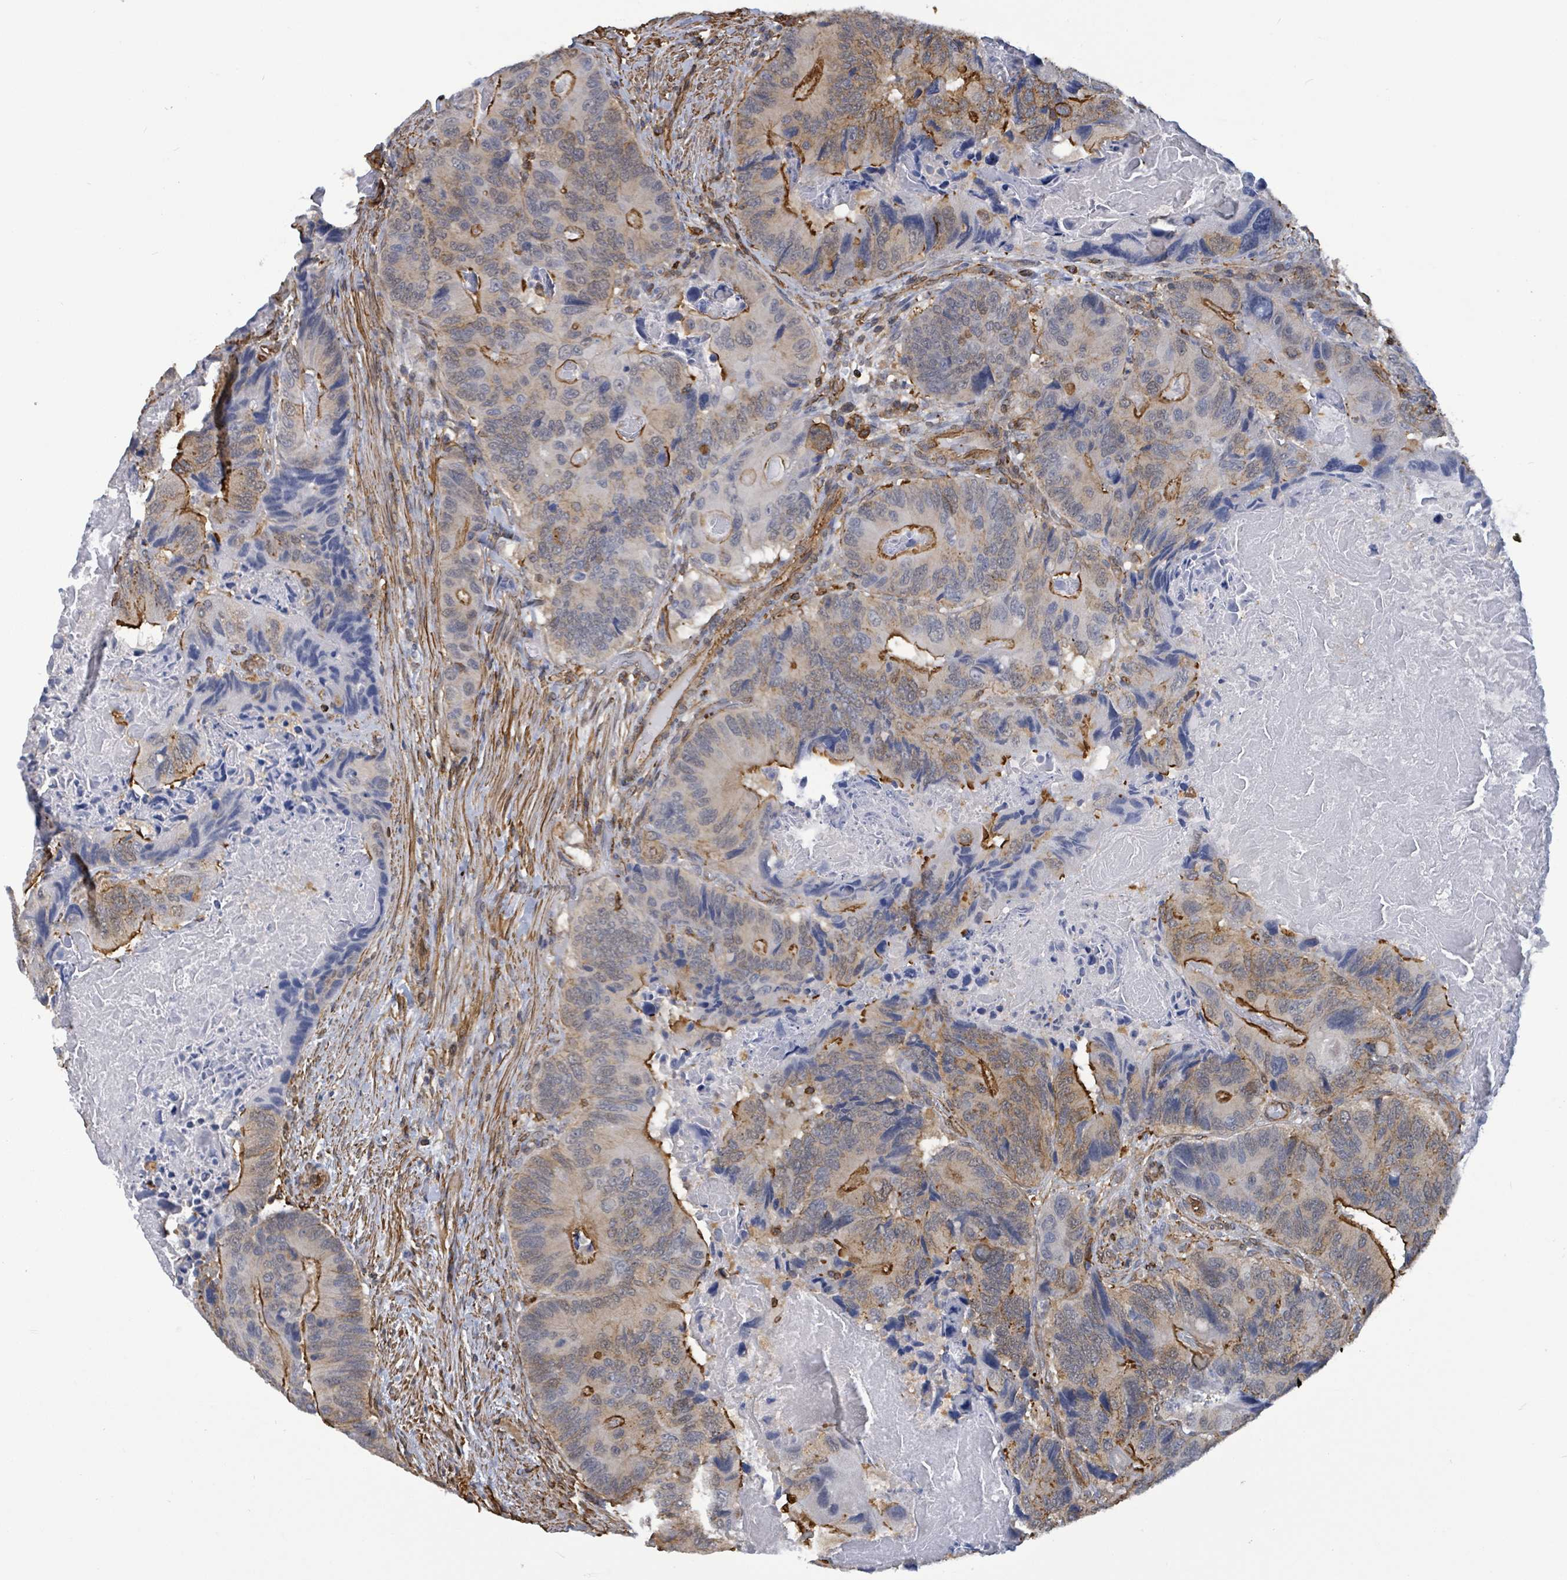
{"staining": {"intensity": "moderate", "quantity": "25%-75%", "location": "cytoplasmic/membranous"}, "tissue": "colorectal cancer", "cell_type": "Tumor cells", "image_type": "cancer", "snomed": [{"axis": "morphology", "description": "Adenocarcinoma, NOS"}, {"axis": "topography", "description": "Colon"}], "caption": "A brown stain labels moderate cytoplasmic/membranous staining of a protein in human colorectal cancer (adenocarcinoma) tumor cells.", "gene": "PRKRIP1", "patient": {"sex": "male", "age": 84}}